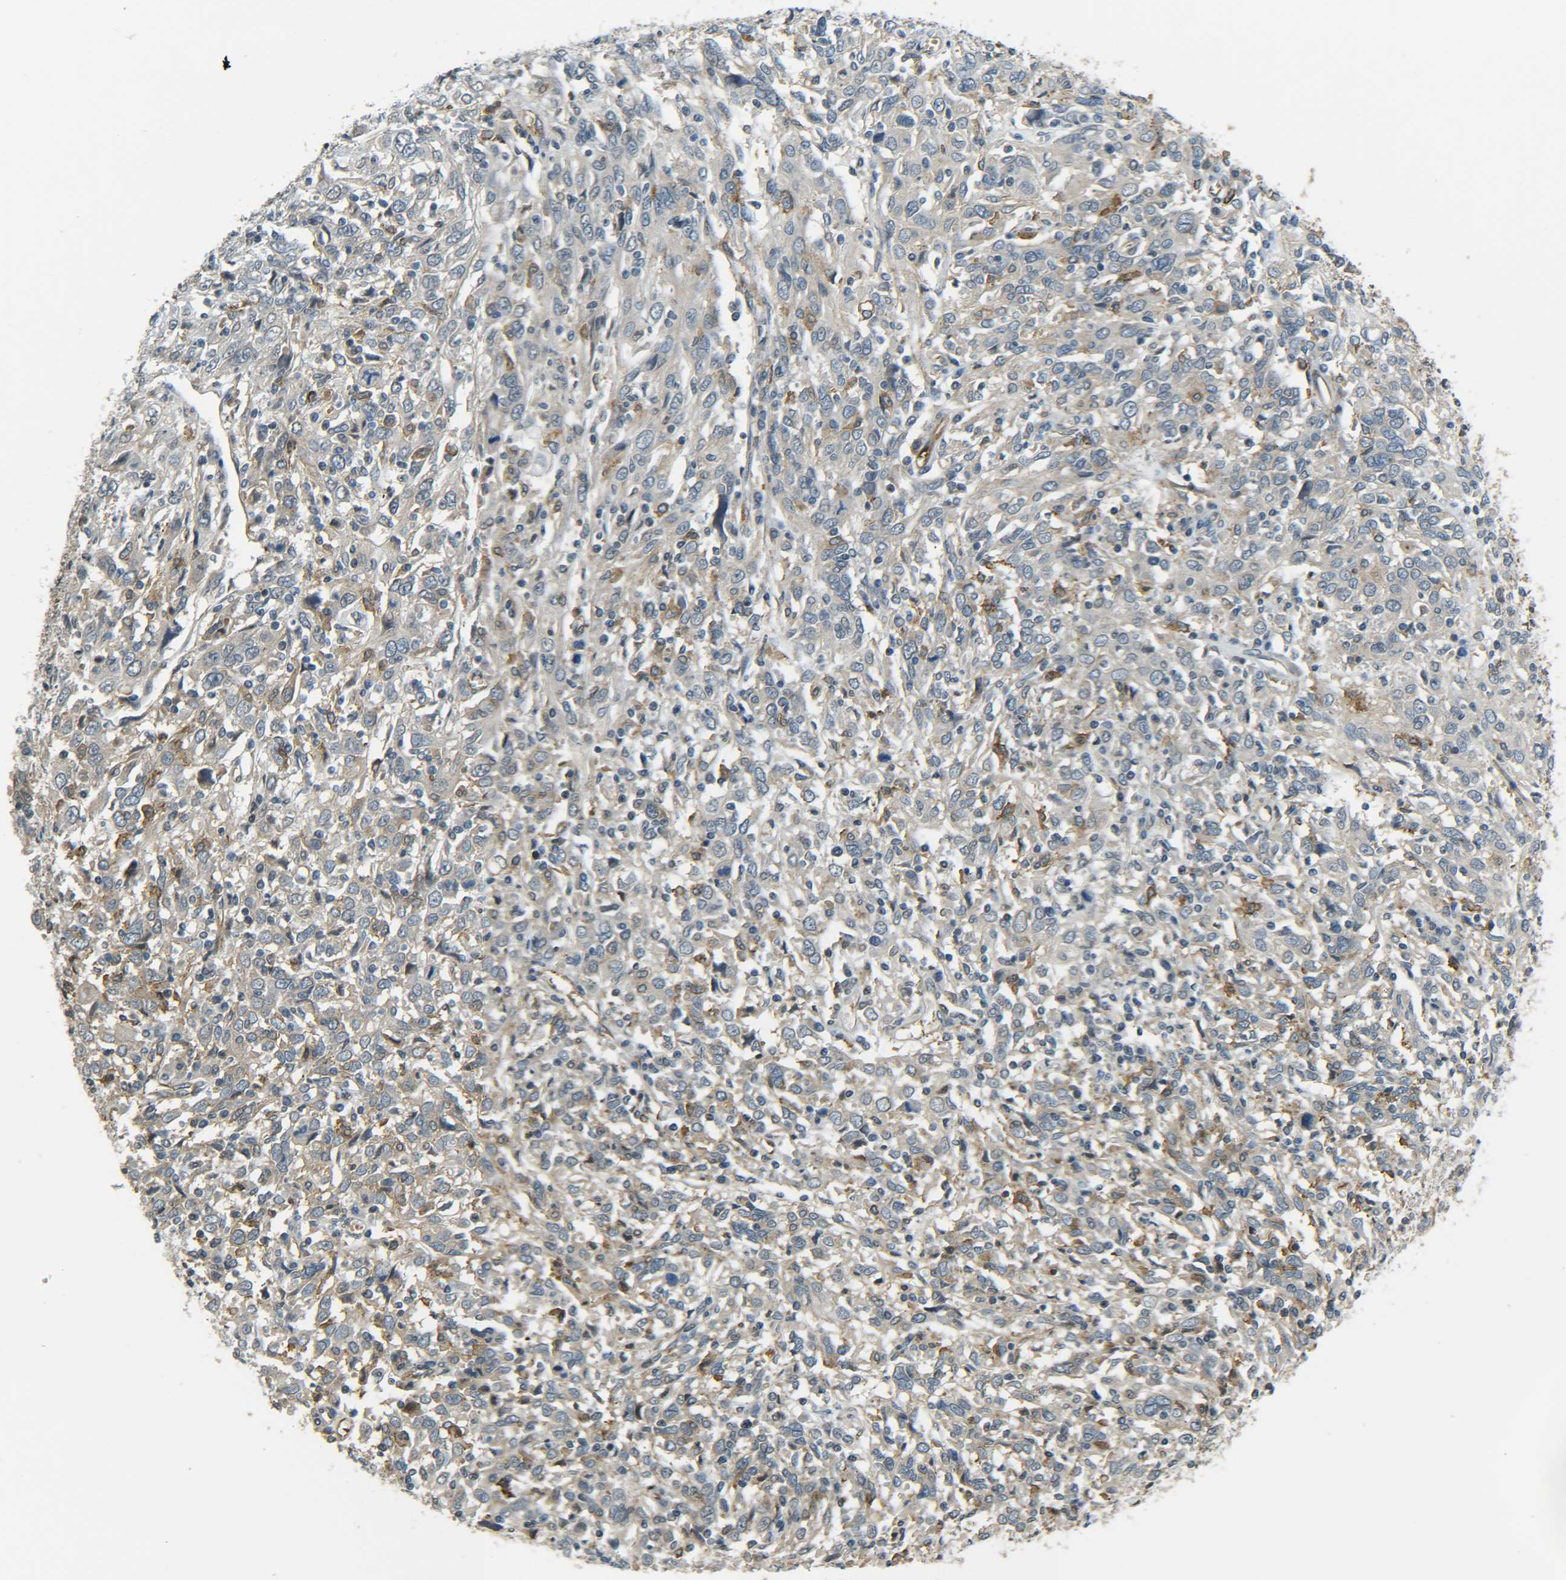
{"staining": {"intensity": "negative", "quantity": "none", "location": "none"}, "tissue": "cervical cancer", "cell_type": "Tumor cells", "image_type": "cancer", "snomed": [{"axis": "morphology", "description": "Squamous cell carcinoma, NOS"}, {"axis": "topography", "description": "Cervix"}], "caption": "Image shows no protein expression in tumor cells of cervical squamous cell carcinoma tissue.", "gene": "DAB2", "patient": {"sex": "female", "age": 46}}